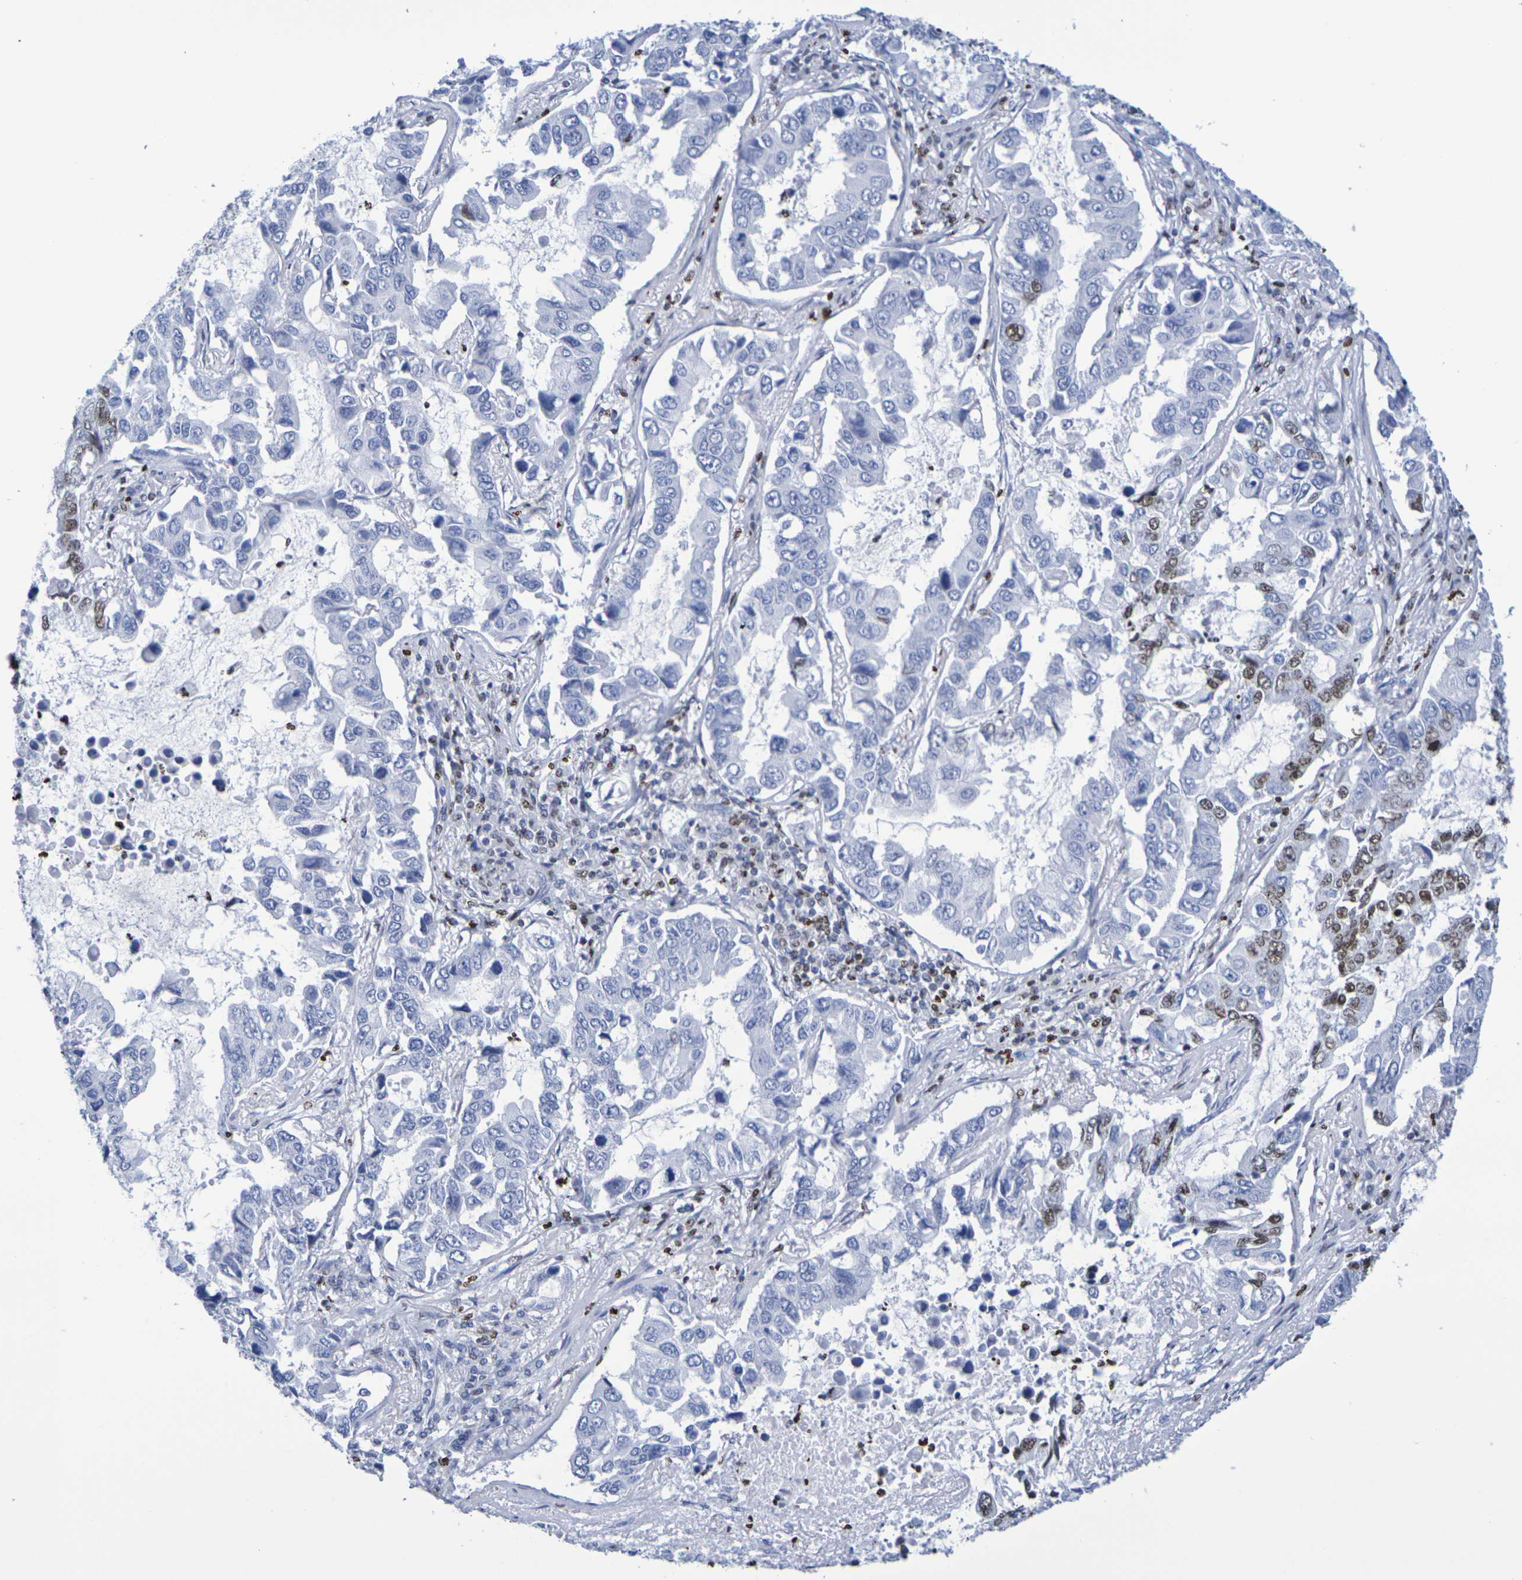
{"staining": {"intensity": "weak", "quantity": "<25%", "location": "nuclear"}, "tissue": "lung cancer", "cell_type": "Tumor cells", "image_type": "cancer", "snomed": [{"axis": "morphology", "description": "Adenocarcinoma, NOS"}, {"axis": "topography", "description": "Lung"}], "caption": "IHC image of human lung cancer (adenocarcinoma) stained for a protein (brown), which reveals no positivity in tumor cells.", "gene": "H1-5", "patient": {"sex": "male", "age": 64}}